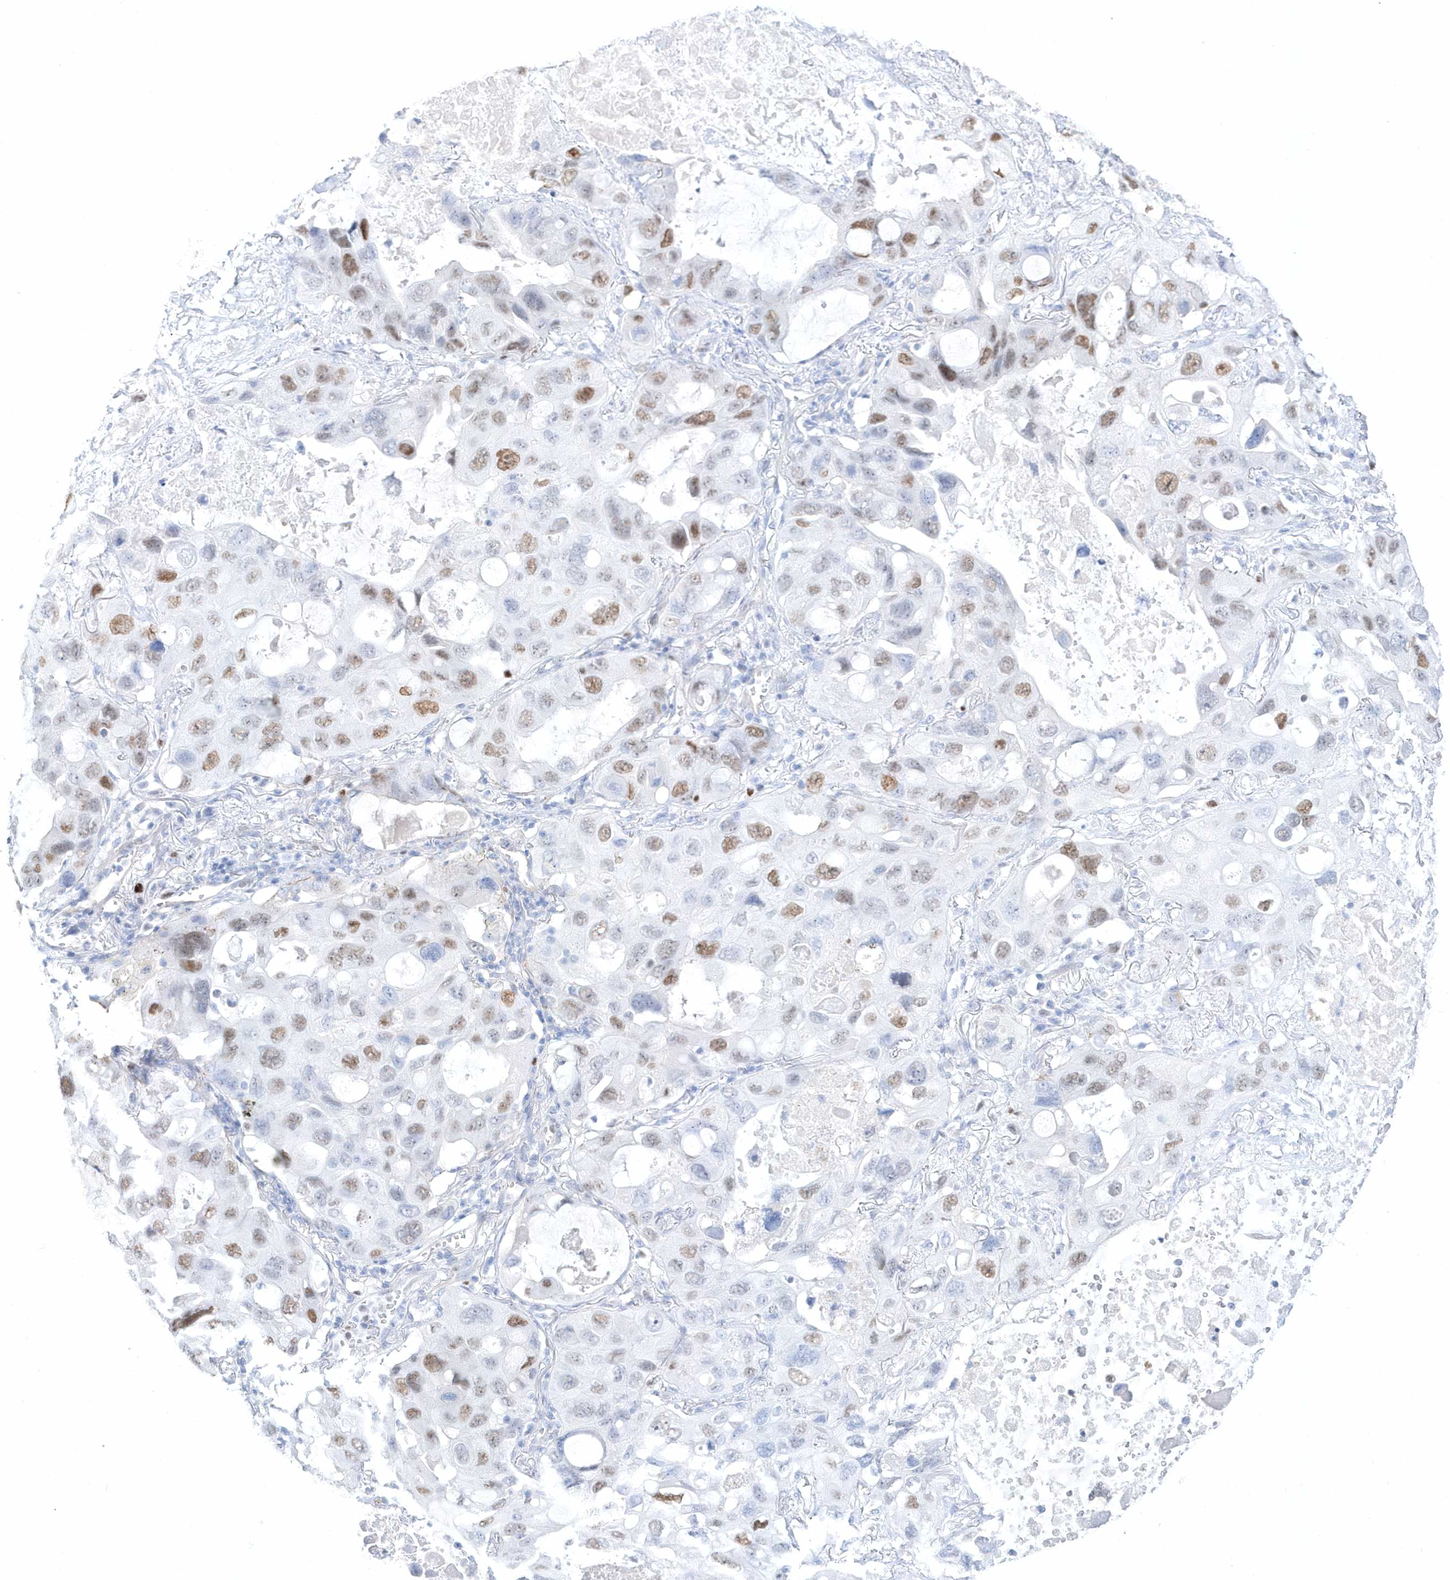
{"staining": {"intensity": "moderate", "quantity": ">75%", "location": "nuclear"}, "tissue": "lung cancer", "cell_type": "Tumor cells", "image_type": "cancer", "snomed": [{"axis": "morphology", "description": "Squamous cell carcinoma, NOS"}, {"axis": "topography", "description": "Lung"}], "caption": "Immunohistochemical staining of human lung cancer displays medium levels of moderate nuclear expression in about >75% of tumor cells.", "gene": "TMCO6", "patient": {"sex": "female", "age": 73}}